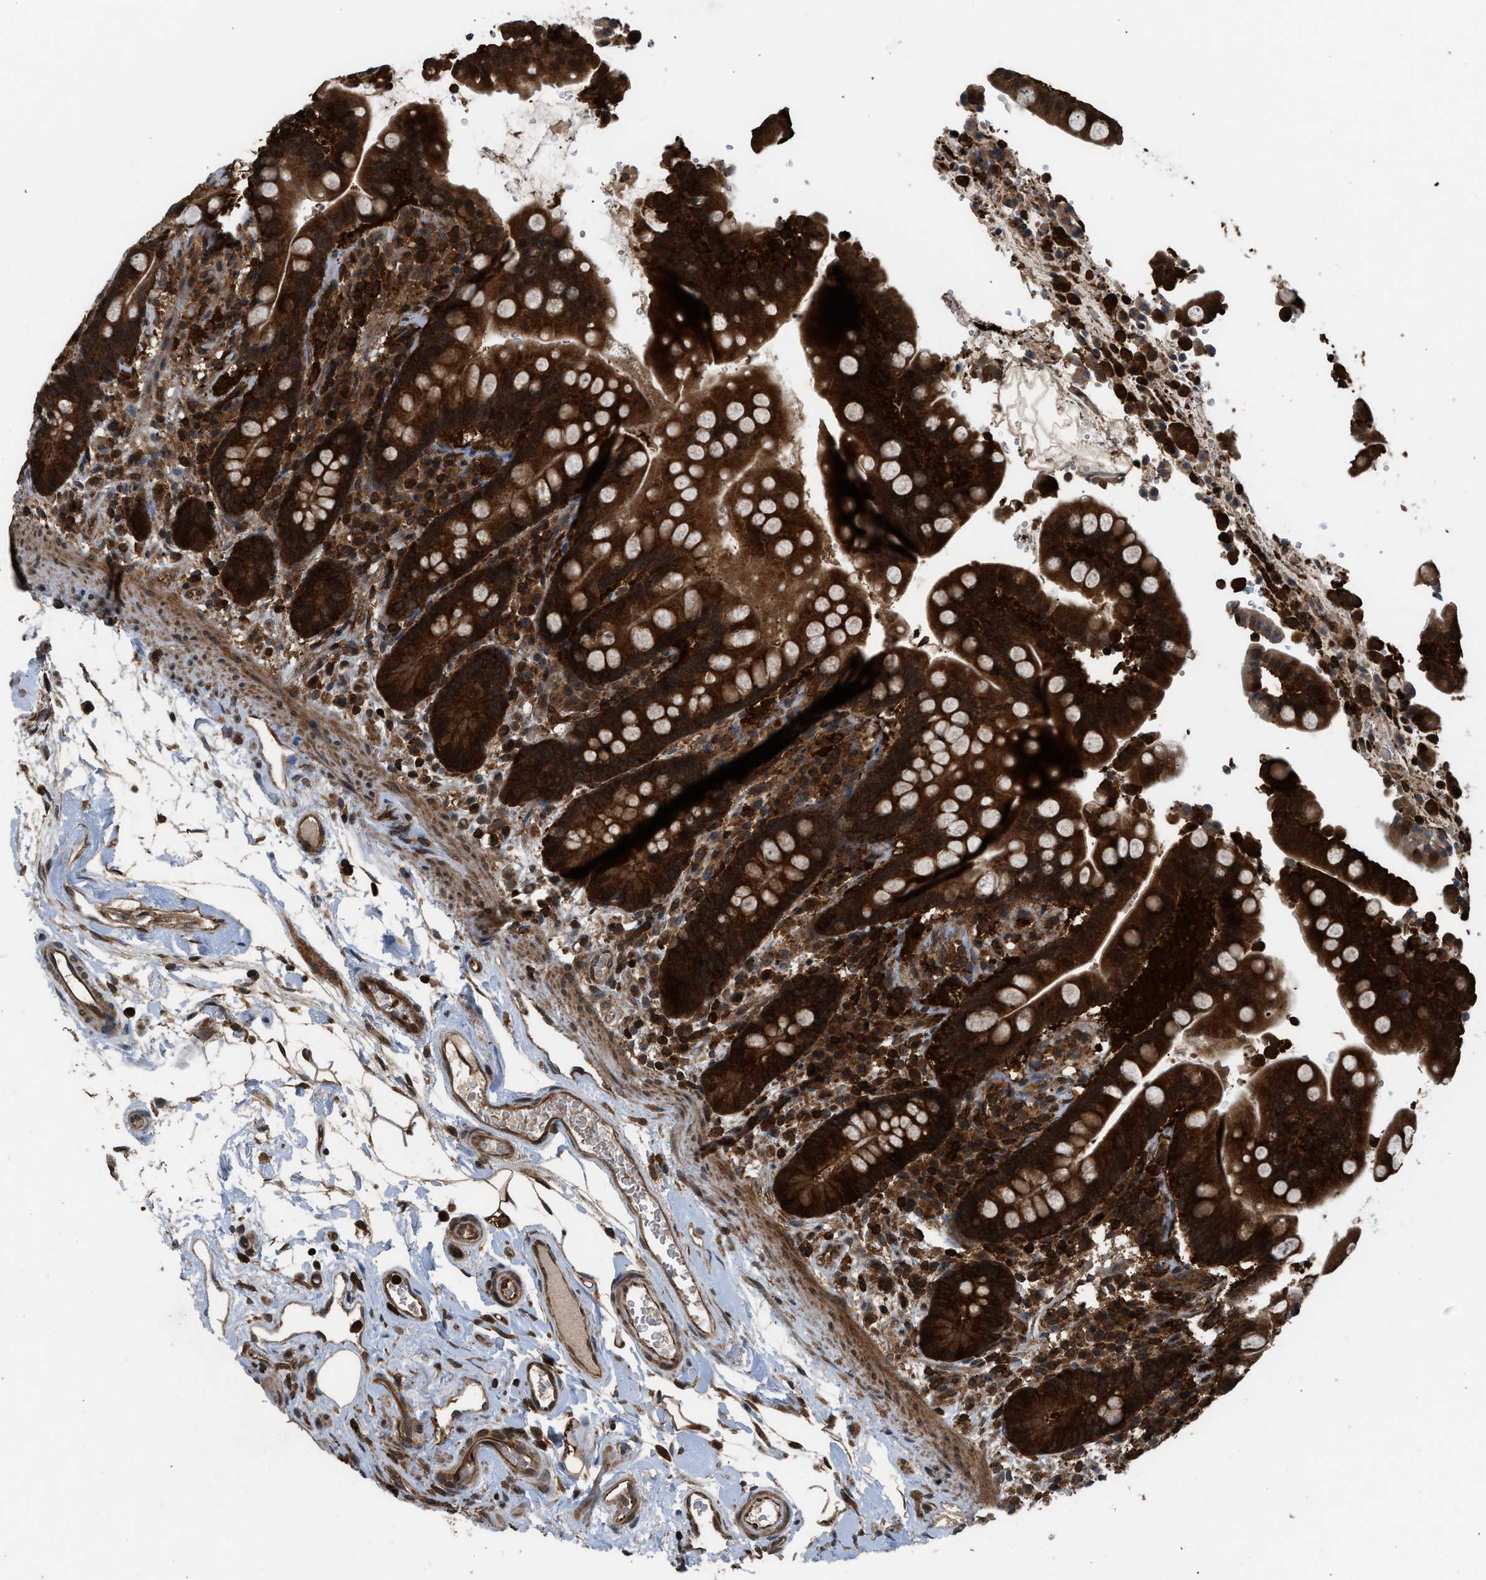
{"staining": {"intensity": "moderate", "quantity": ">75%", "location": "cytoplasmic/membranous"}, "tissue": "colon", "cell_type": "Endothelial cells", "image_type": "normal", "snomed": [{"axis": "morphology", "description": "Normal tissue, NOS"}, {"axis": "topography", "description": "Colon"}], "caption": "DAB immunohistochemical staining of unremarkable colon reveals moderate cytoplasmic/membranous protein staining in approximately >75% of endothelial cells. (brown staining indicates protein expression, while blue staining denotes nuclei).", "gene": "OXSR1", "patient": {"sex": "male", "age": 73}}